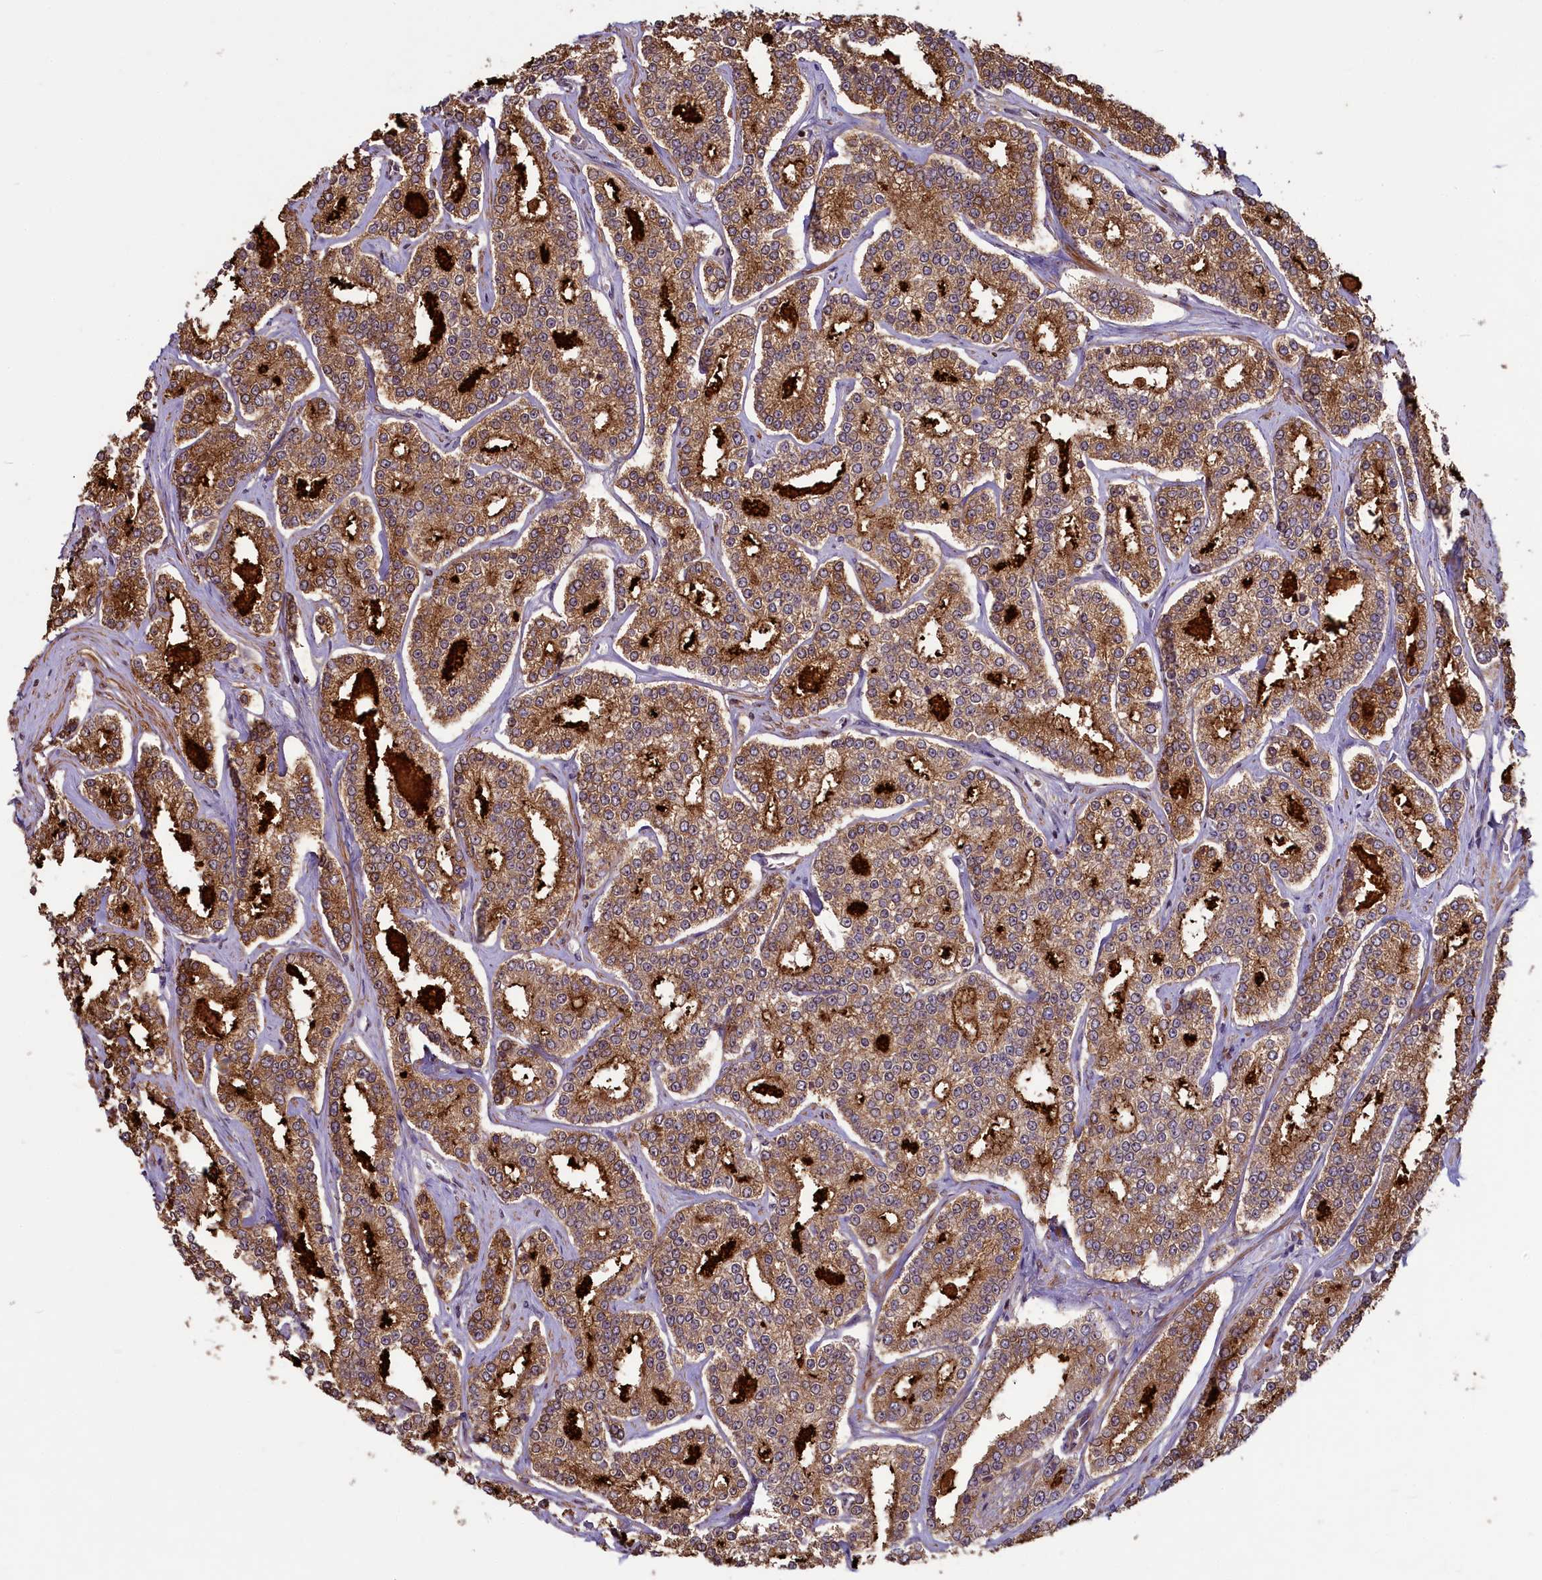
{"staining": {"intensity": "strong", "quantity": ">75%", "location": "cytoplasmic/membranous"}, "tissue": "prostate cancer", "cell_type": "Tumor cells", "image_type": "cancer", "snomed": [{"axis": "morphology", "description": "Normal tissue, NOS"}, {"axis": "morphology", "description": "Adenocarcinoma, High grade"}, {"axis": "topography", "description": "Prostate"}], "caption": "High-magnification brightfield microscopy of prostate cancer stained with DAB (3,3'-diaminobenzidine) (brown) and counterstained with hematoxylin (blue). tumor cells exhibit strong cytoplasmic/membranous positivity is appreciated in approximately>75% of cells.", "gene": "NUDT6", "patient": {"sex": "male", "age": 83}}